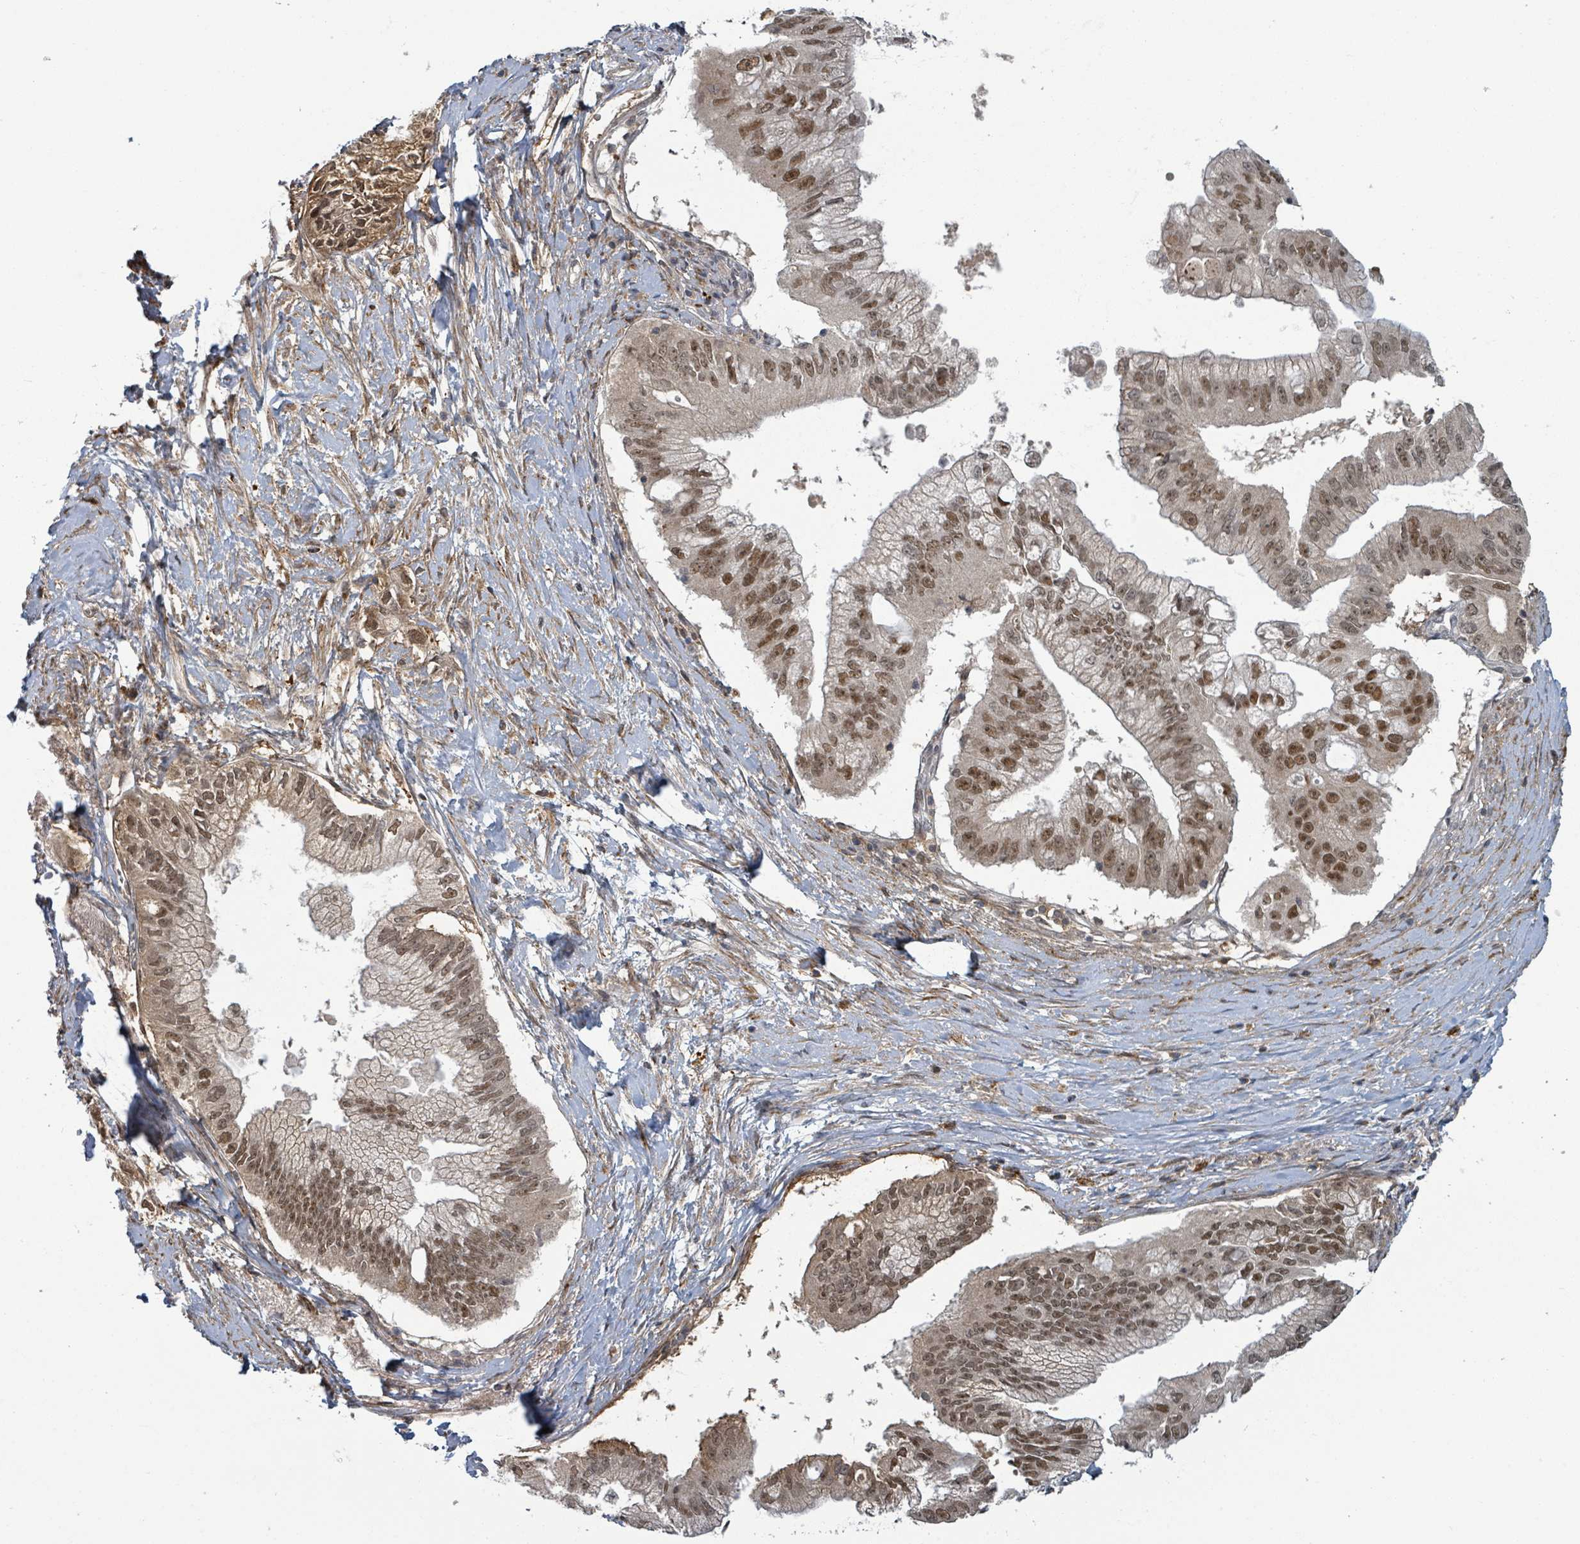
{"staining": {"intensity": "moderate", "quantity": ">75%", "location": "nuclear"}, "tissue": "pancreatic cancer", "cell_type": "Tumor cells", "image_type": "cancer", "snomed": [{"axis": "morphology", "description": "Adenocarcinoma, NOS"}, {"axis": "topography", "description": "Pancreas"}], "caption": "Protein expression analysis of human pancreatic cancer reveals moderate nuclear positivity in approximately >75% of tumor cells.", "gene": "GTF3C1", "patient": {"sex": "male", "age": 70}}